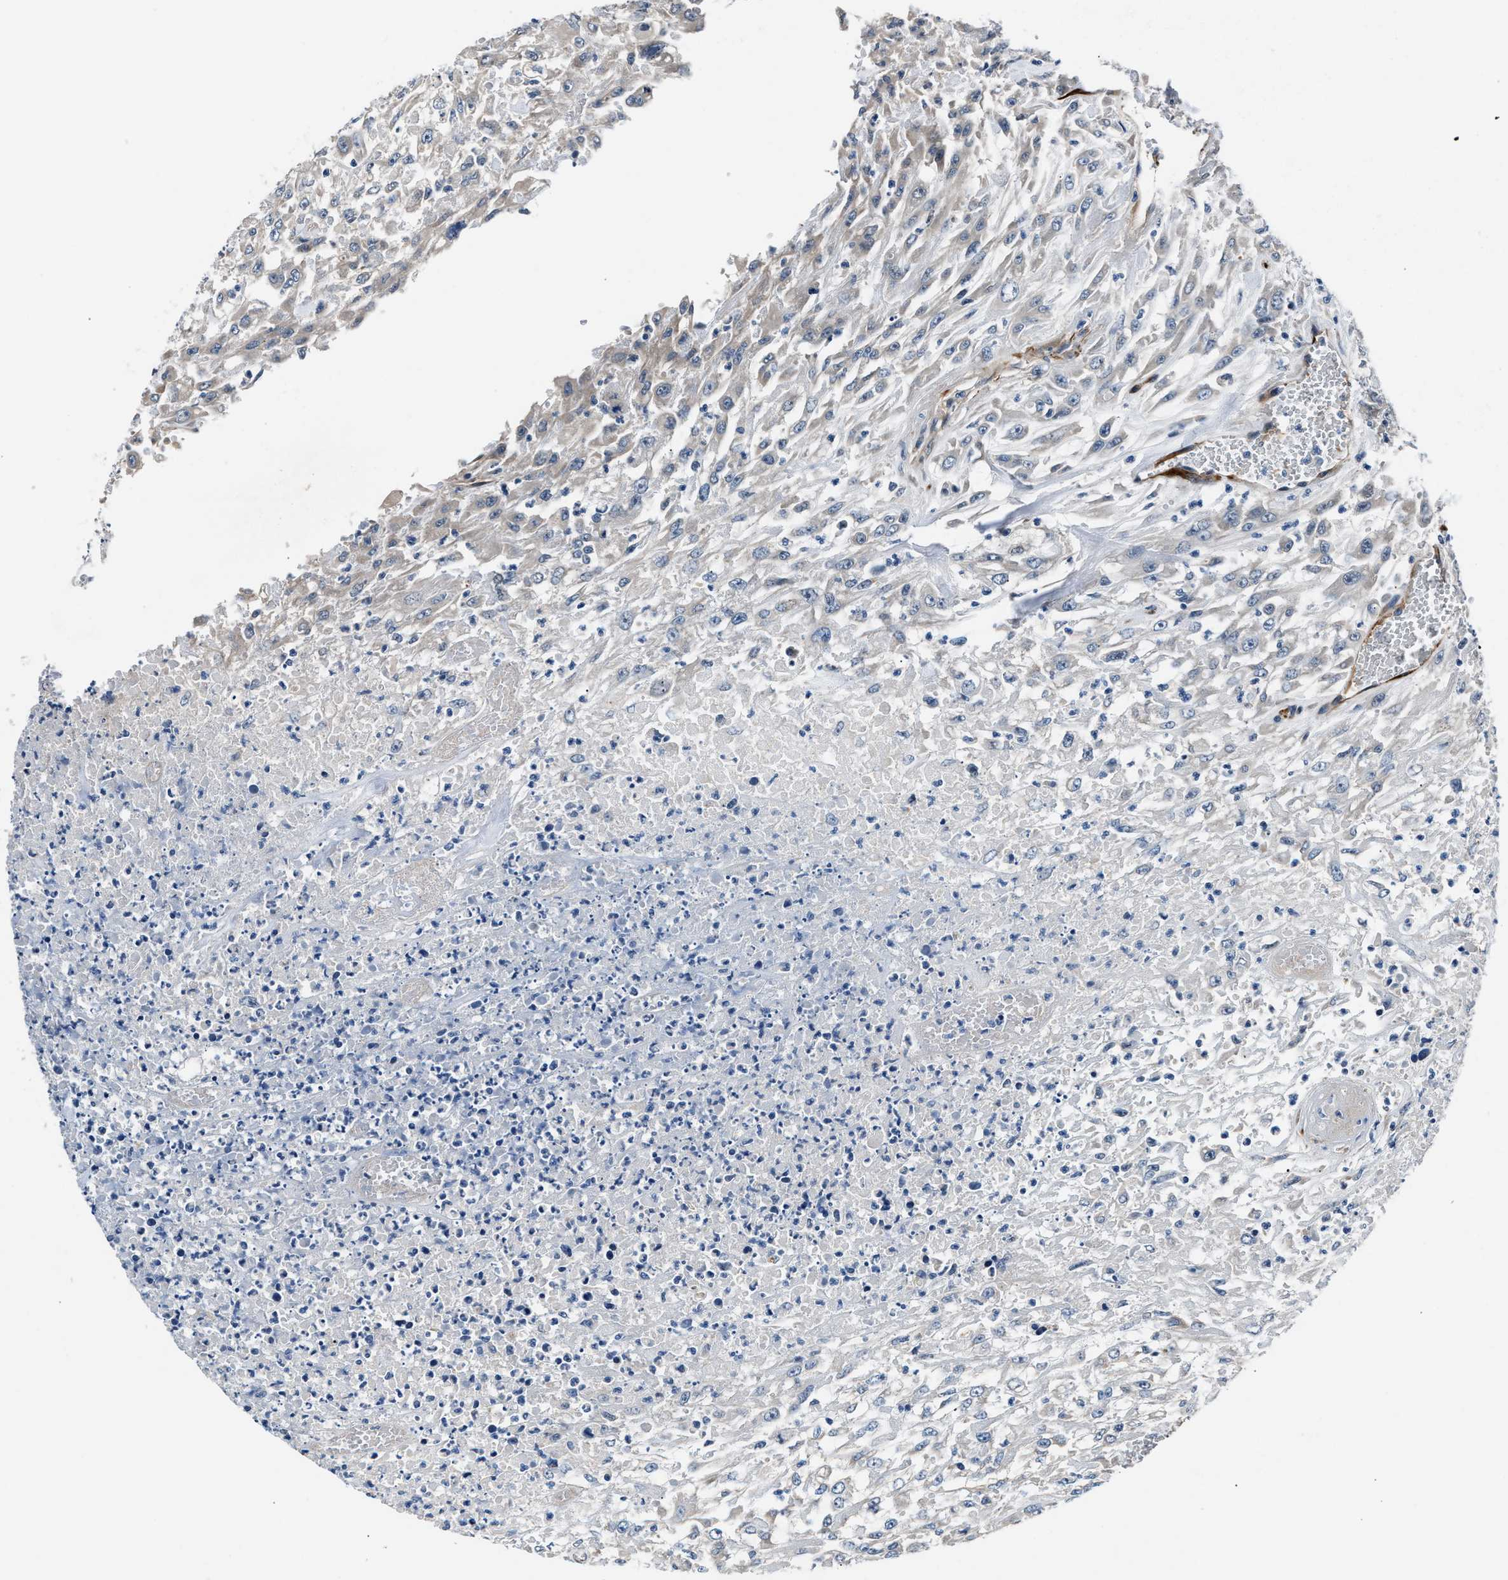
{"staining": {"intensity": "negative", "quantity": "none", "location": "none"}, "tissue": "urothelial cancer", "cell_type": "Tumor cells", "image_type": "cancer", "snomed": [{"axis": "morphology", "description": "Urothelial carcinoma, High grade"}, {"axis": "topography", "description": "Urinary bladder"}], "caption": "This is an IHC histopathology image of human urothelial cancer. There is no staining in tumor cells.", "gene": "MPDZ", "patient": {"sex": "male", "age": 46}}